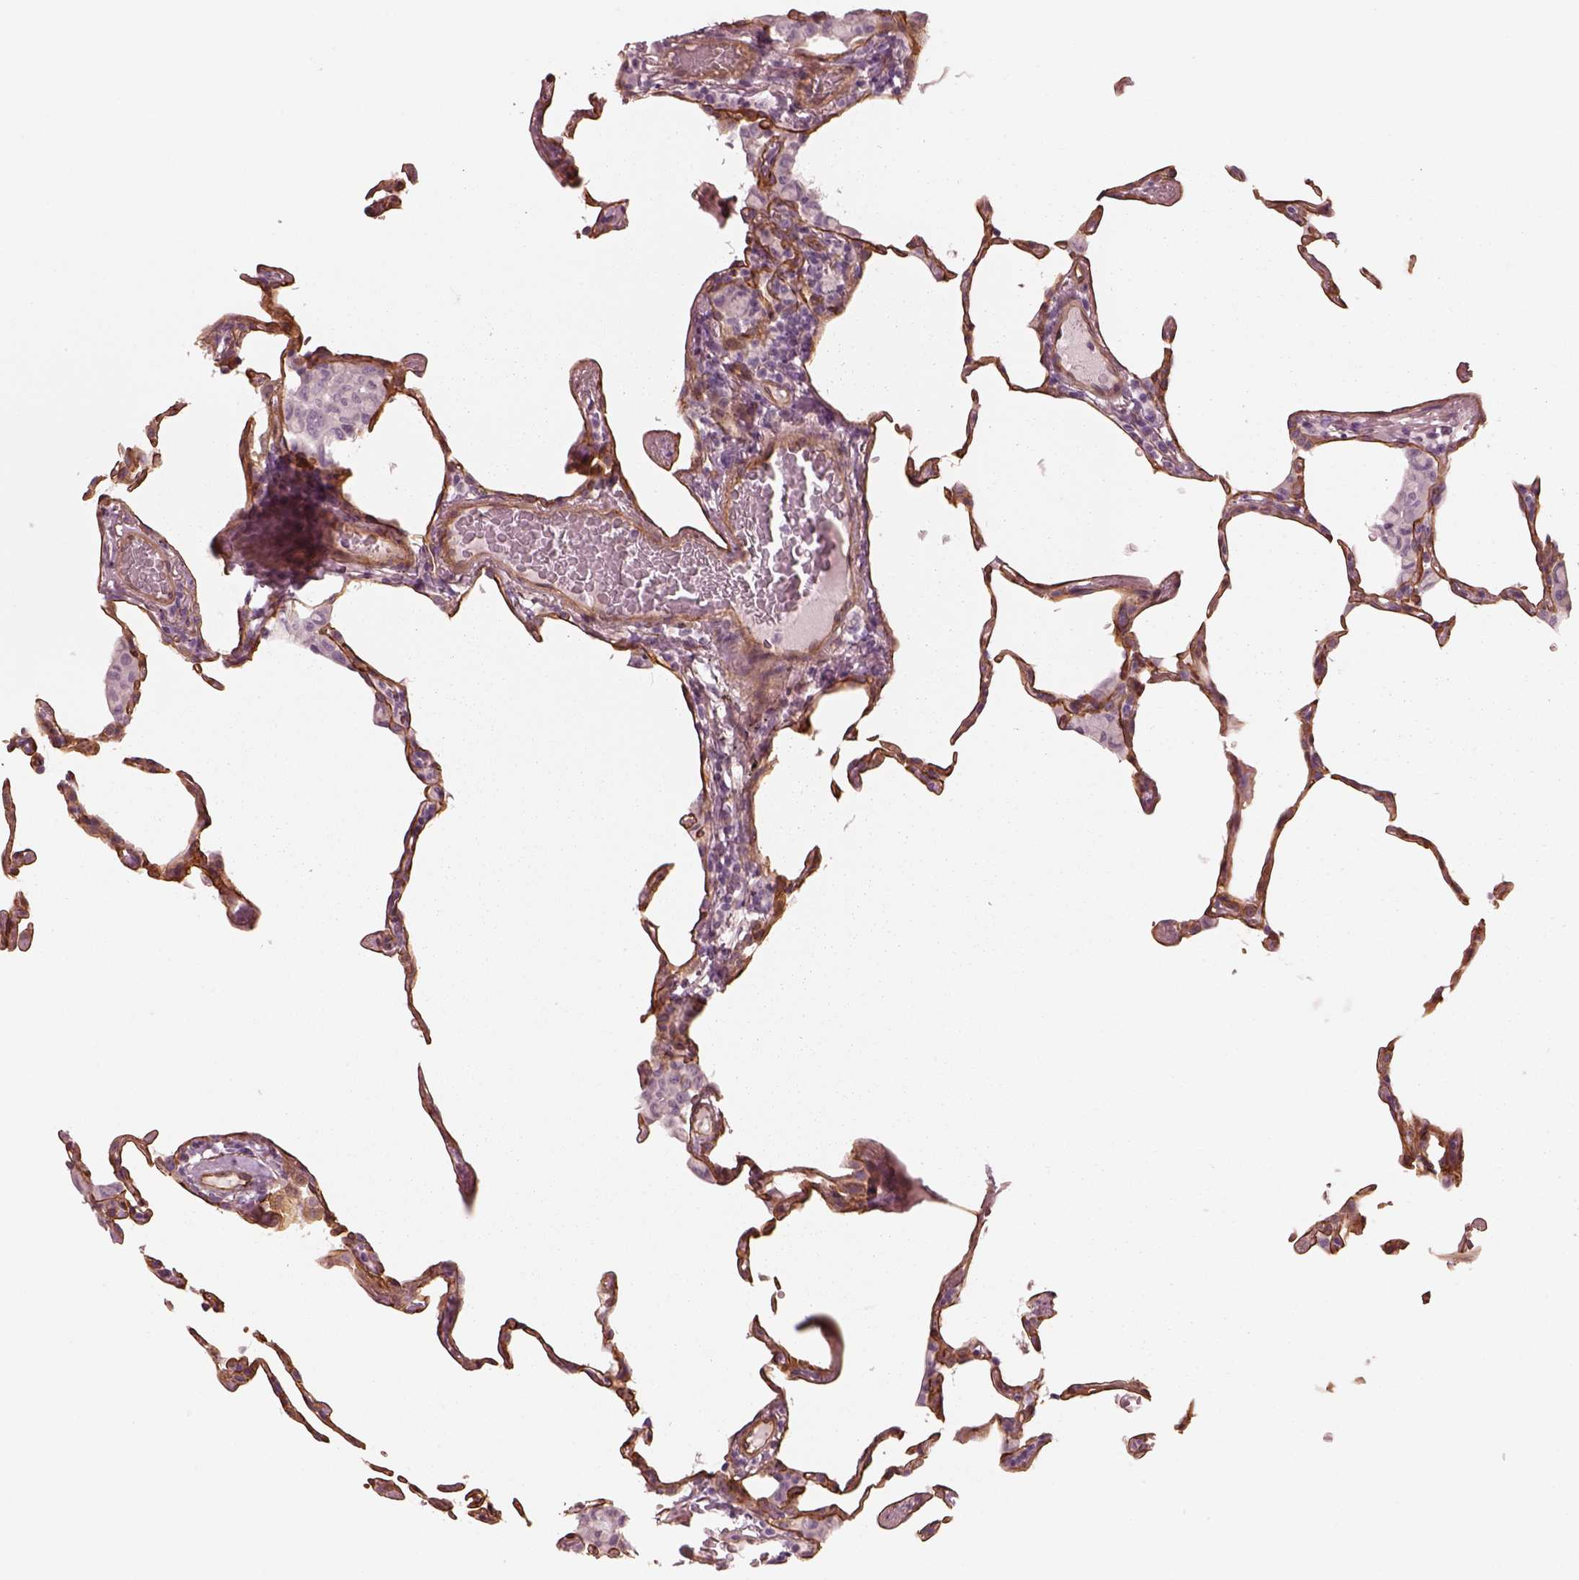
{"staining": {"intensity": "strong", "quantity": ">75%", "location": "cytoplasmic/membranous"}, "tissue": "lung", "cell_type": "Alveolar cells", "image_type": "normal", "snomed": [{"axis": "morphology", "description": "Normal tissue, NOS"}, {"axis": "topography", "description": "Lung"}], "caption": "About >75% of alveolar cells in unremarkable lung demonstrate strong cytoplasmic/membranous protein expression as visualized by brown immunohistochemical staining.", "gene": "CRYM", "patient": {"sex": "female", "age": 57}}